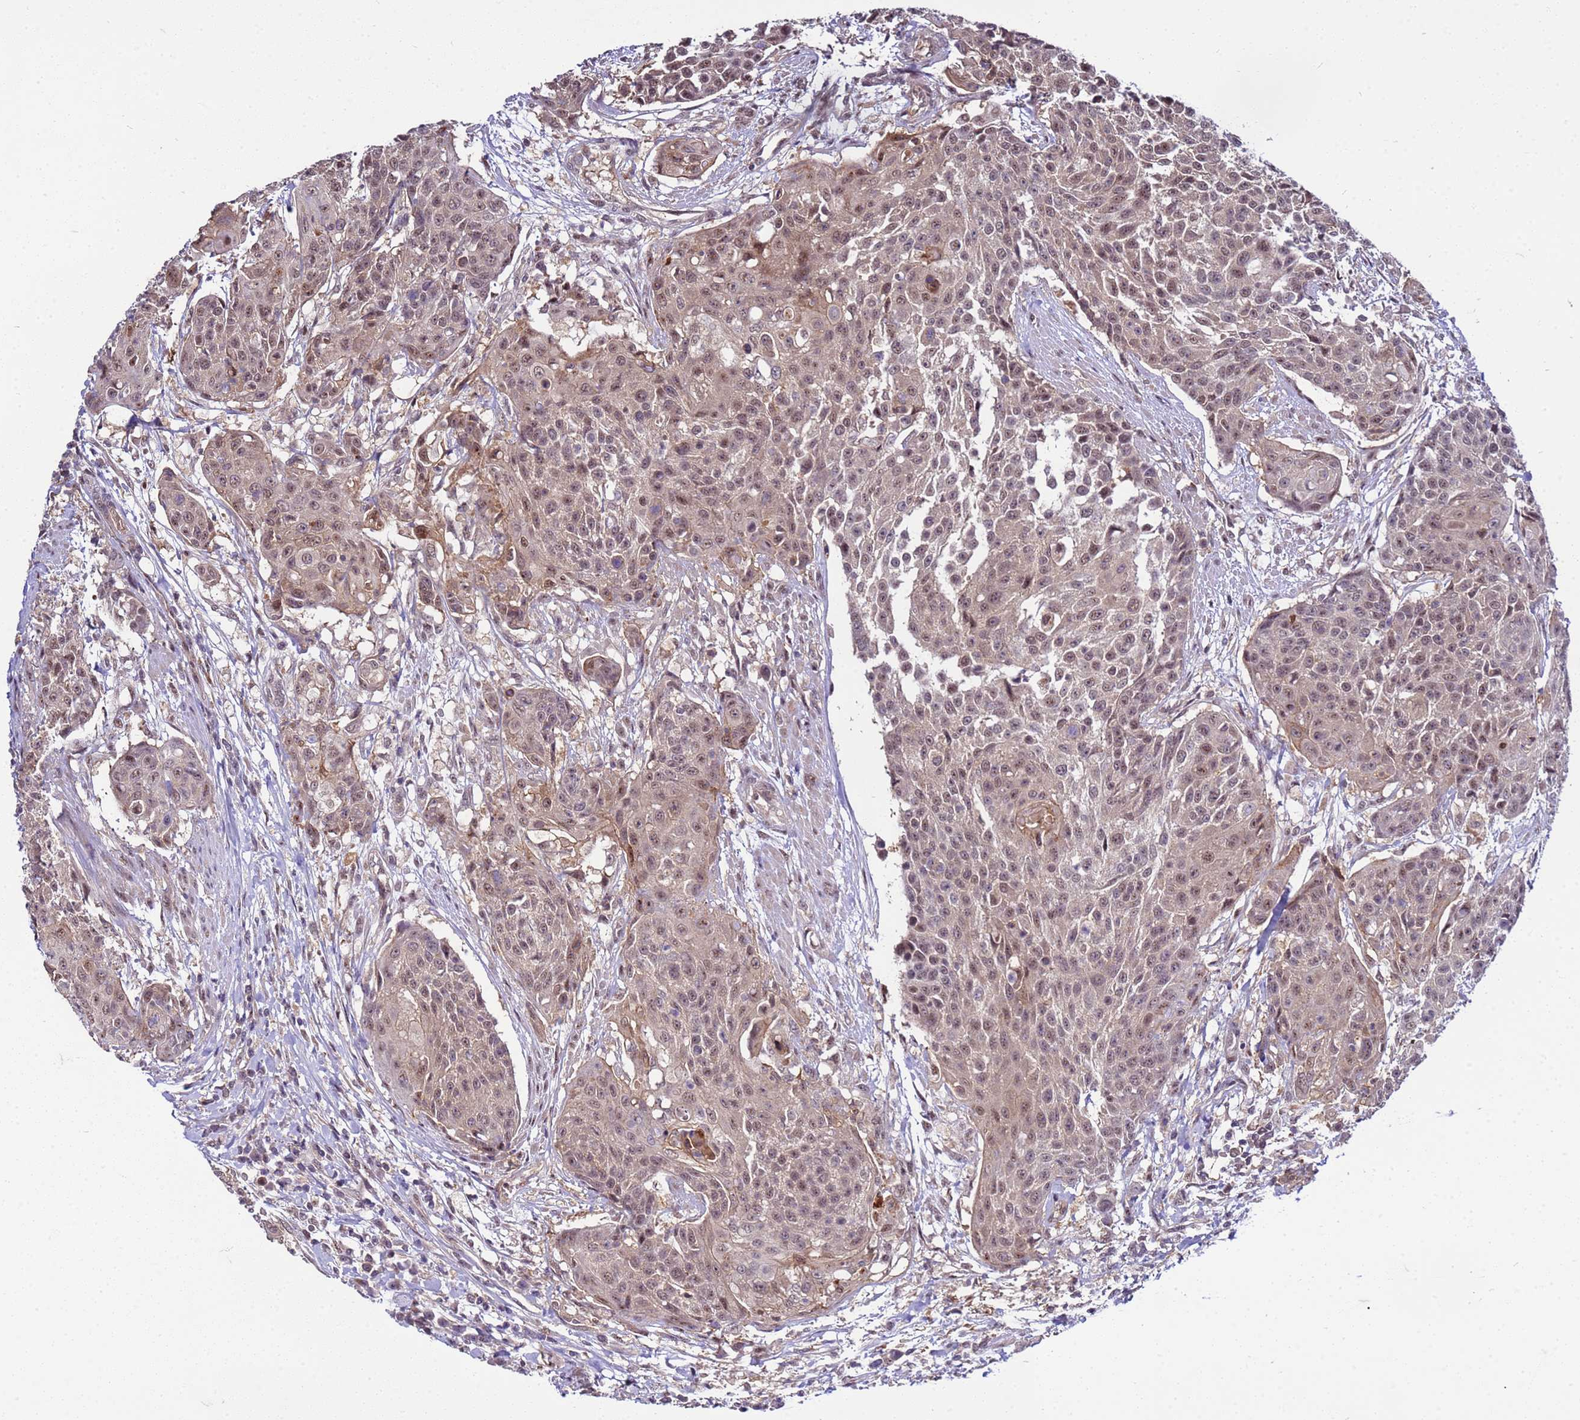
{"staining": {"intensity": "moderate", "quantity": ">75%", "location": "nuclear"}, "tissue": "urothelial cancer", "cell_type": "Tumor cells", "image_type": "cancer", "snomed": [{"axis": "morphology", "description": "Urothelial carcinoma, High grade"}, {"axis": "topography", "description": "Urinary bladder"}], "caption": "Tumor cells exhibit moderate nuclear positivity in about >75% of cells in urothelial cancer.", "gene": "GEN1", "patient": {"sex": "female", "age": 63}}